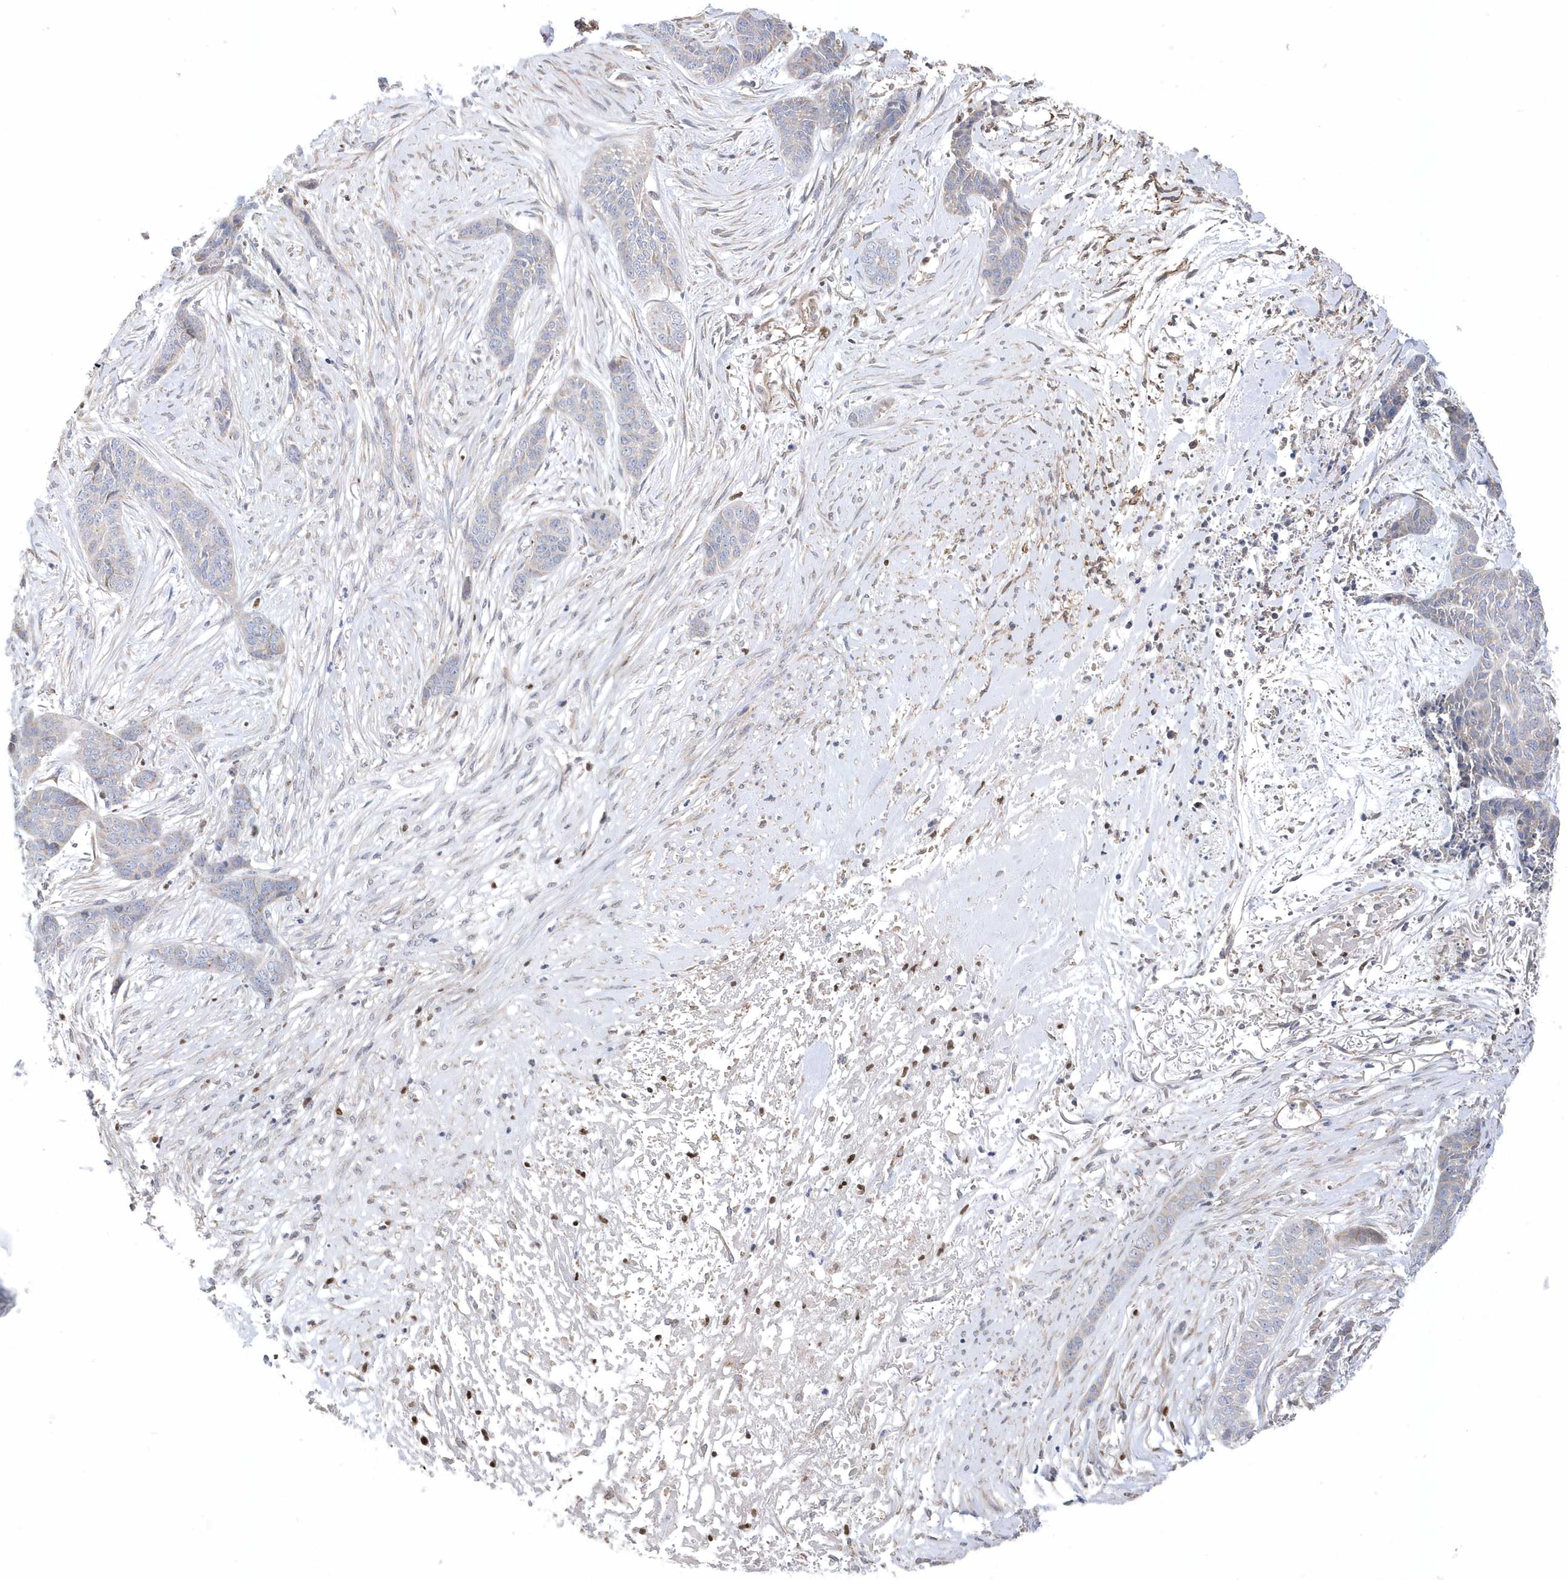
{"staining": {"intensity": "negative", "quantity": "none", "location": "none"}, "tissue": "skin cancer", "cell_type": "Tumor cells", "image_type": "cancer", "snomed": [{"axis": "morphology", "description": "Basal cell carcinoma"}, {"axis": "topography", "description": "Skin"}], "caption": "An immunohistochemistry micrograph of skin basal cell carcinoma is shown. There is no staining in tumor cells of skin basal cell carcinoma. (DAB (3,3'-diaminobenzidine) IHC, high magnification).", "gene": "GTPBP6", "patient": {"sex": "female", "age": 64}}